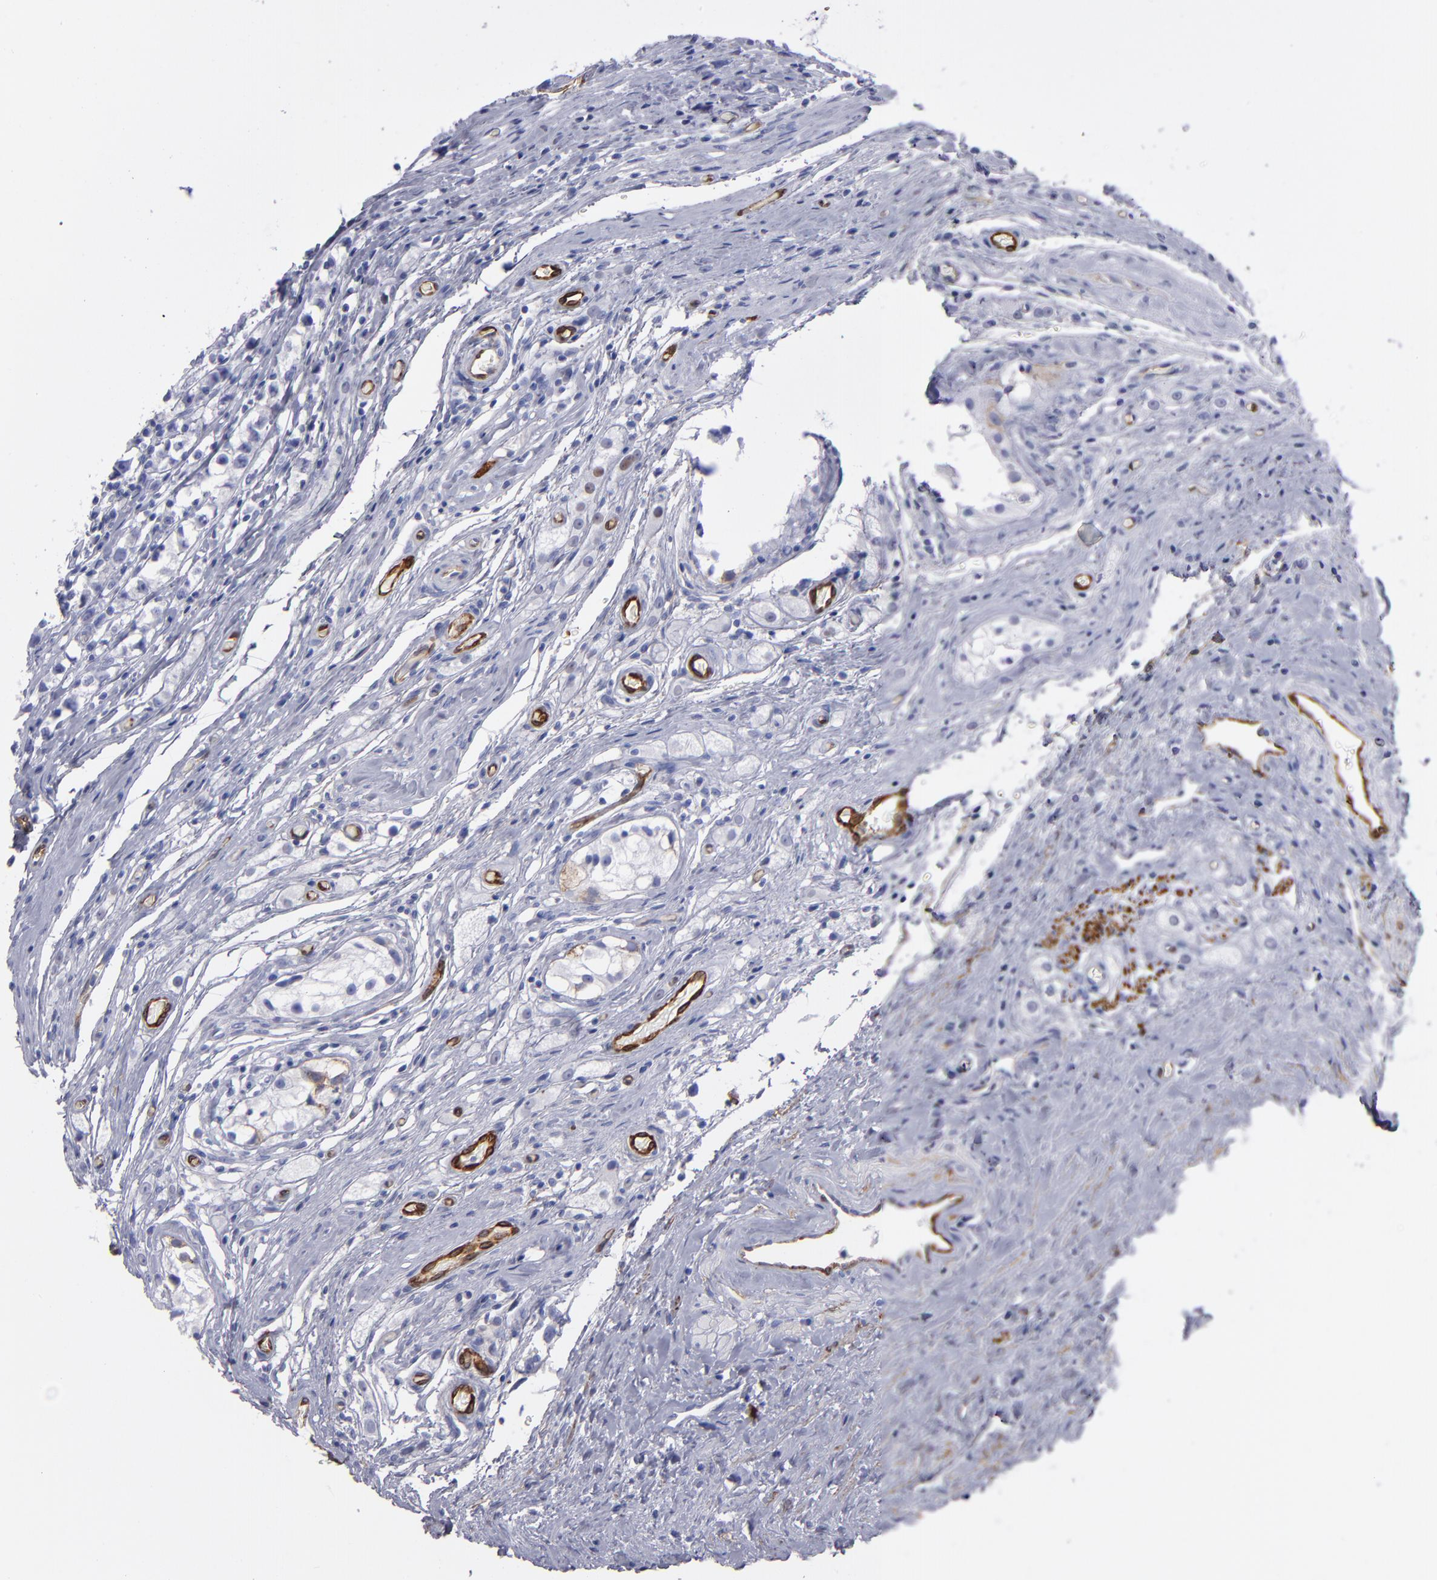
{"staining": {"intensity": "negative", "quantity": "none", "location": "none"}, "tissue": "testis cancer", "cell_type": "Tumor cells", "image_type": "cancer", "snomed": [{"axis": "morphology", "description": "Seminoma, NOS"}, {"axis": "topography", "description": "Testis"}], "caption": "An image of testis cancer (seminoma) stained for a protein demonstrates no brown staining in tumor cells. Nuclei are stained in blue.", "gene": "AHNAK2", "patient": {"sex": "male", "age": 35}}